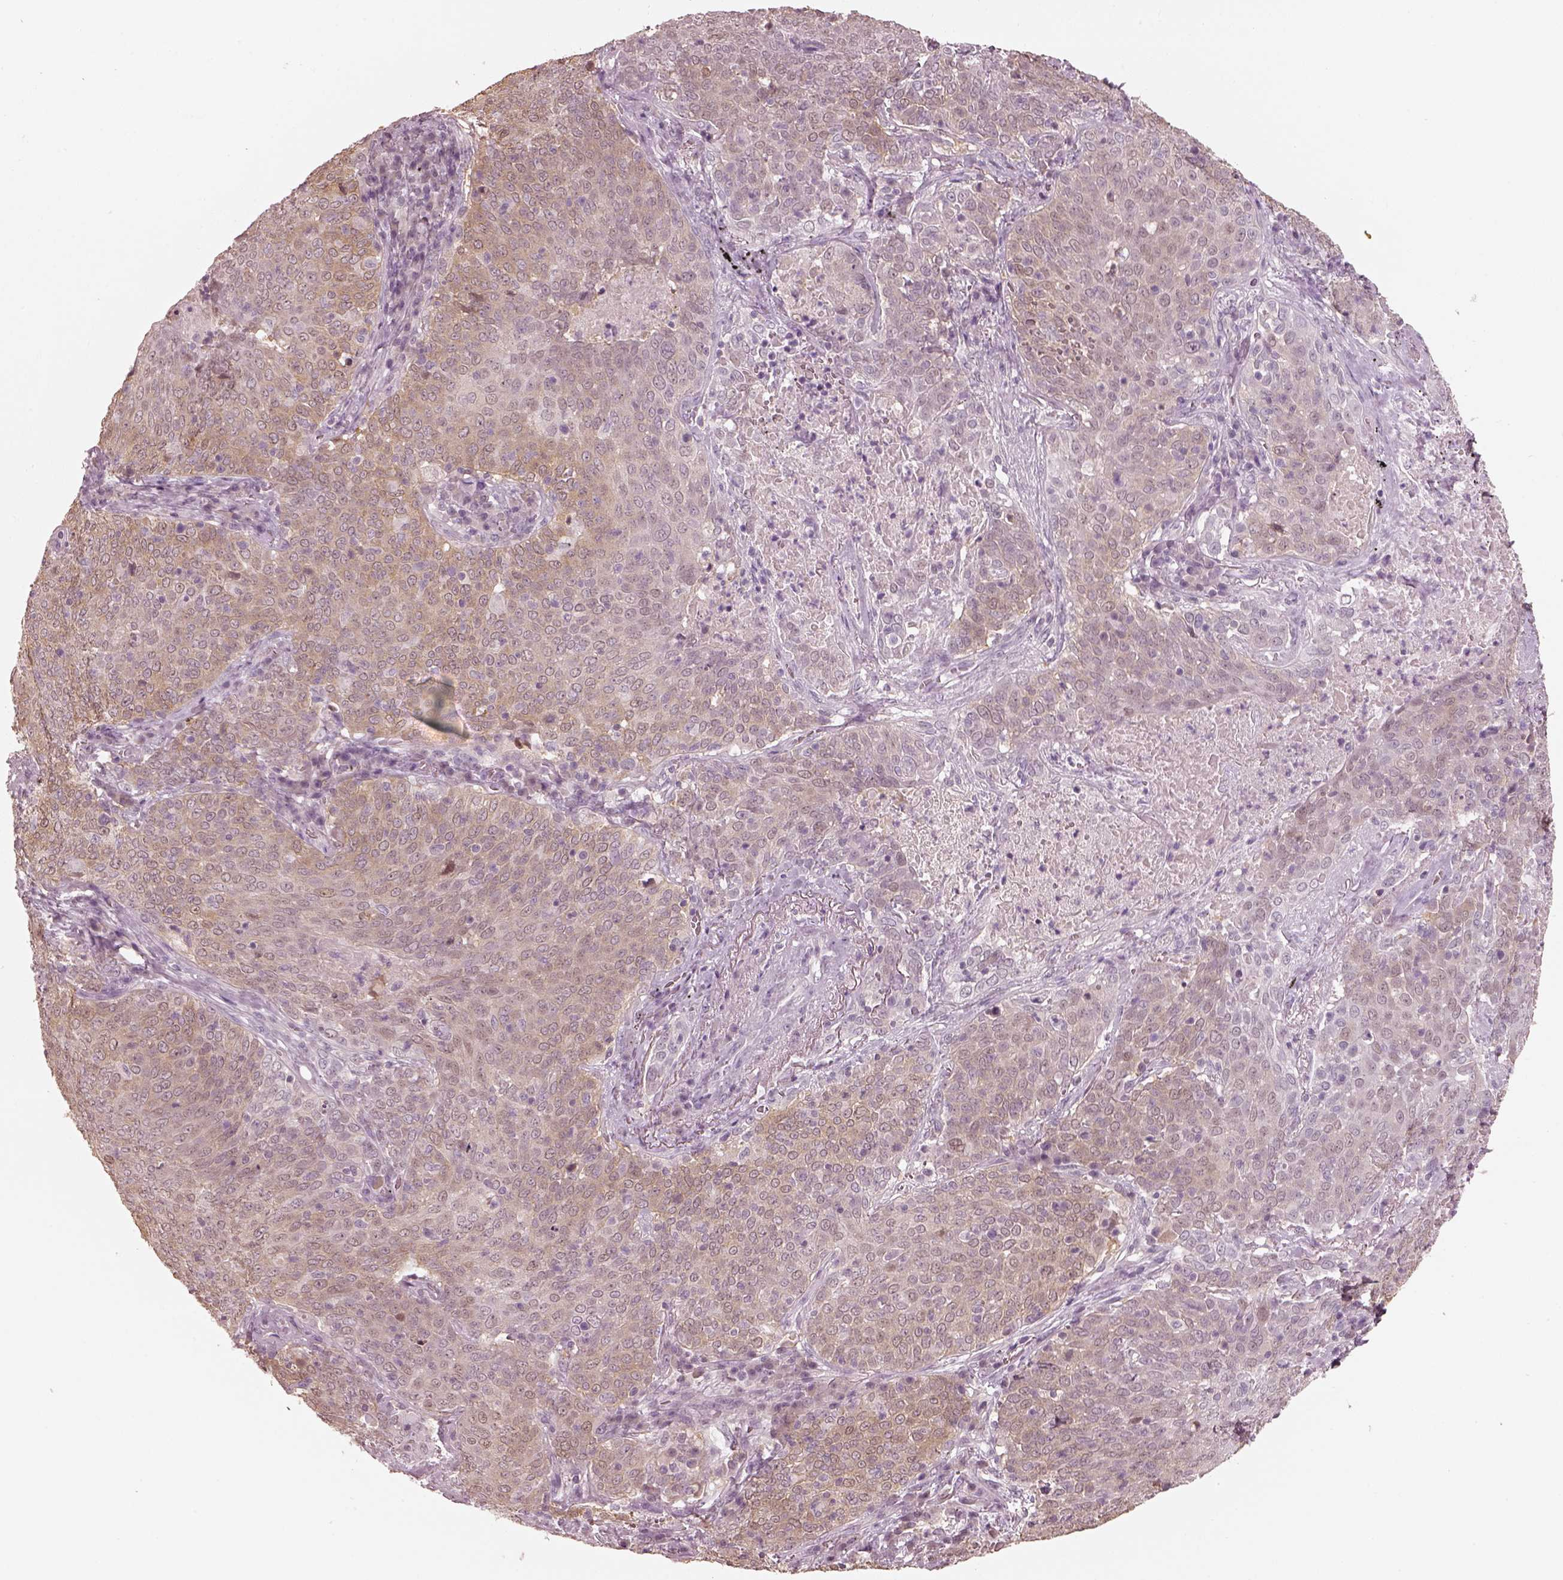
{"staining": {"intensity": "weak", "quantity": ">75%", "location": "cytoplasmic/membranous"}, "tissue": "lung cancer", "cell_type": "Tumor cells", "image_type": "cancer", "snomed": [{"axis": "morphology", "description": "Squamous cell carcinoma, NOS"}, {"axis": "topography", "description": "Lung"}], "caption": "Tumor cells exhibit low levels of weak cytoplasmic/membranous positivity in approximately >75% of cells in human lung squamous cell carcinoma. The protein of interest is stained brown, and the nuclei are stained in blue (DAB IHC with brightfield microscopy, high magnification).", "gene": "EGR4", "patient": {"sex": "male", "age": 82}}